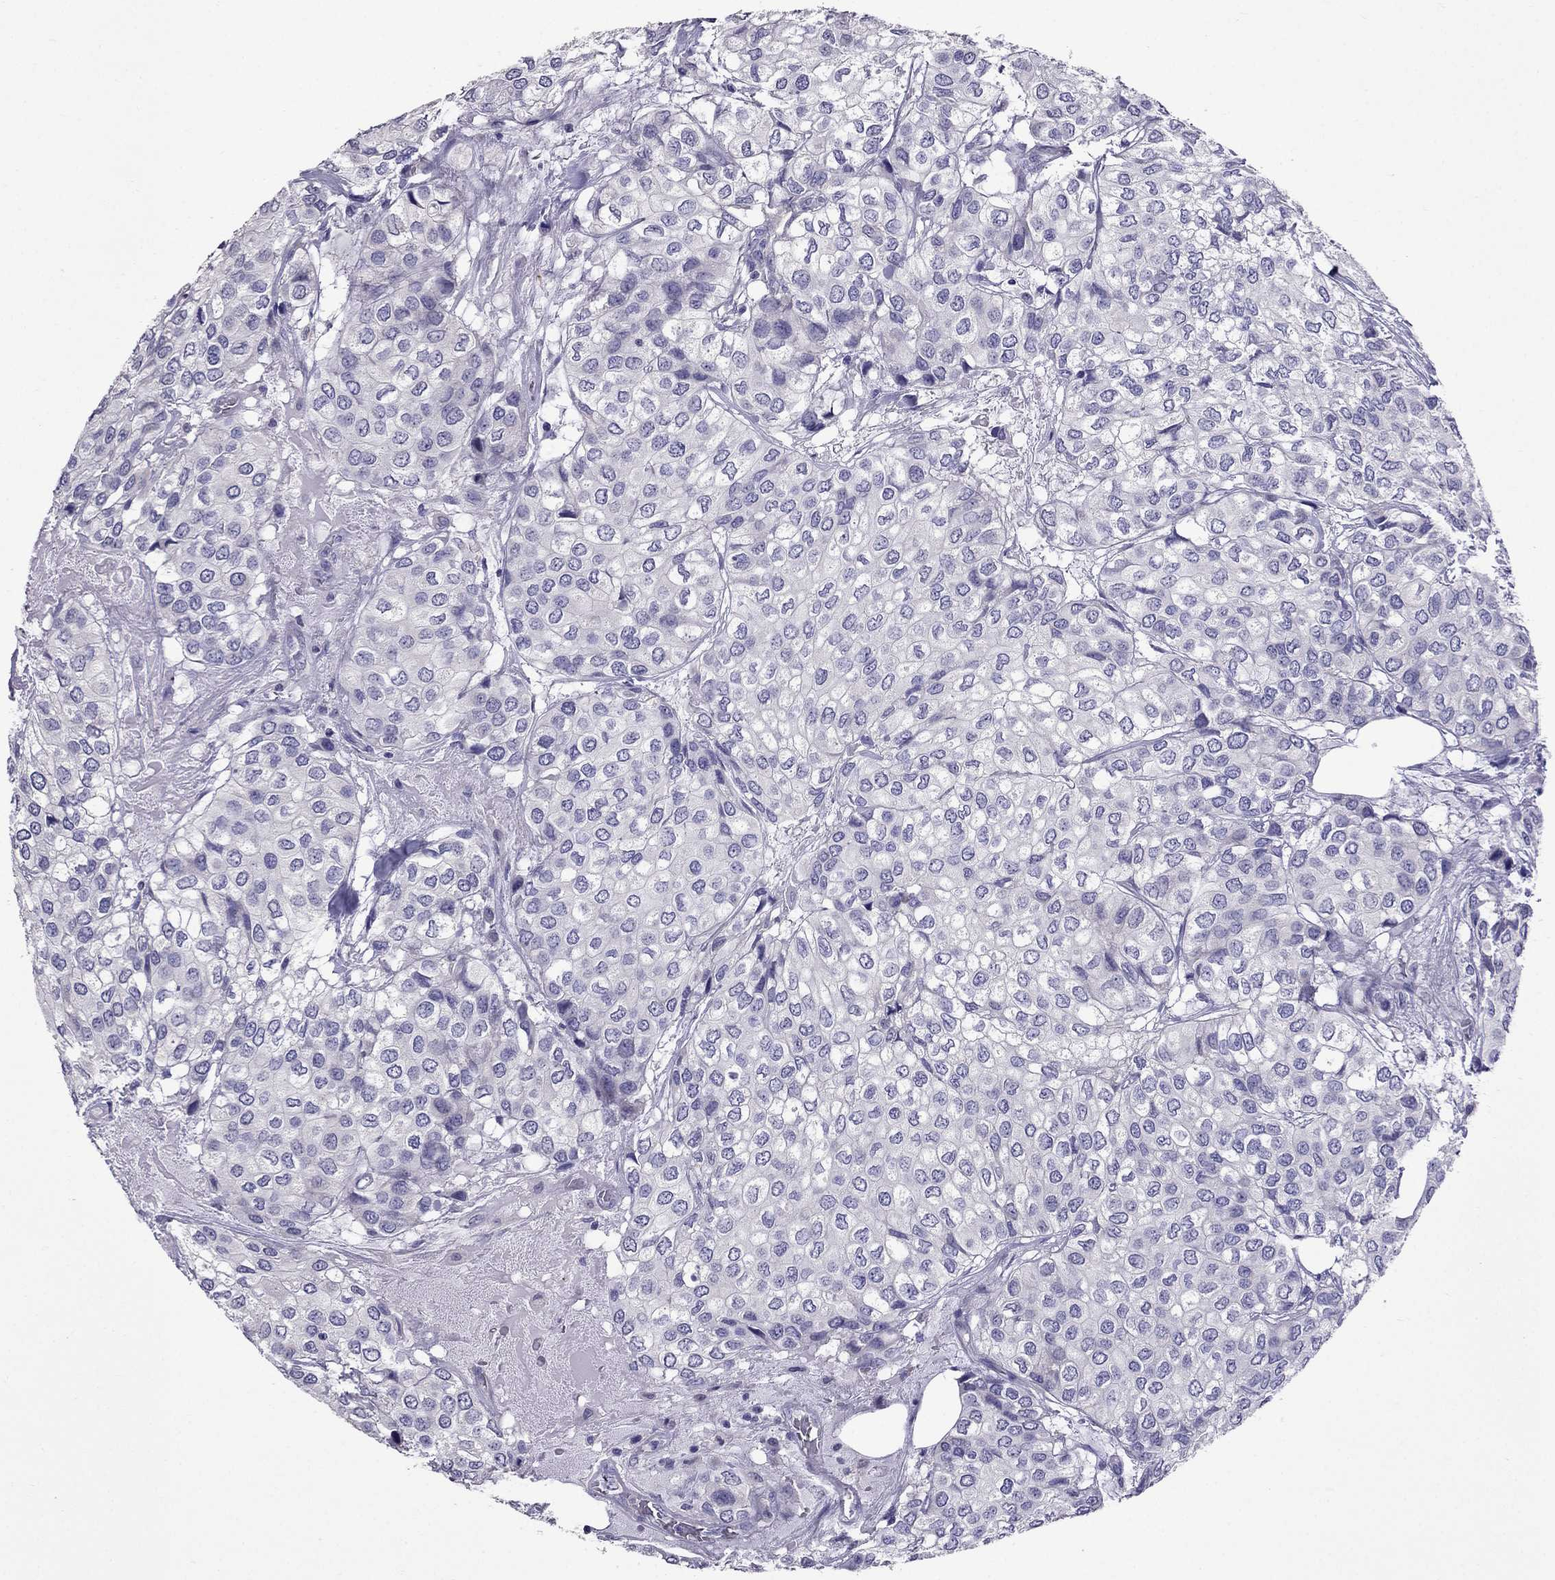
{"staining": {"intensity": "negative", "quantity": "none", "location": "none"}, "tissue": "urothelial cancer", "cell_type": "Tumor cells", "image_type": "cancer", "snomed": [{"axis": "morphology", "description": "Urothelial carcinoma, High grade"}, {"axis": "topography", "description": "Urinary bladder"}], "caption": "There is no significant staining in tumor cells of urothelial carcinoma (high-grade).", "gene": "OXCT2", "patient": {"sex": "male", "age": 73}}